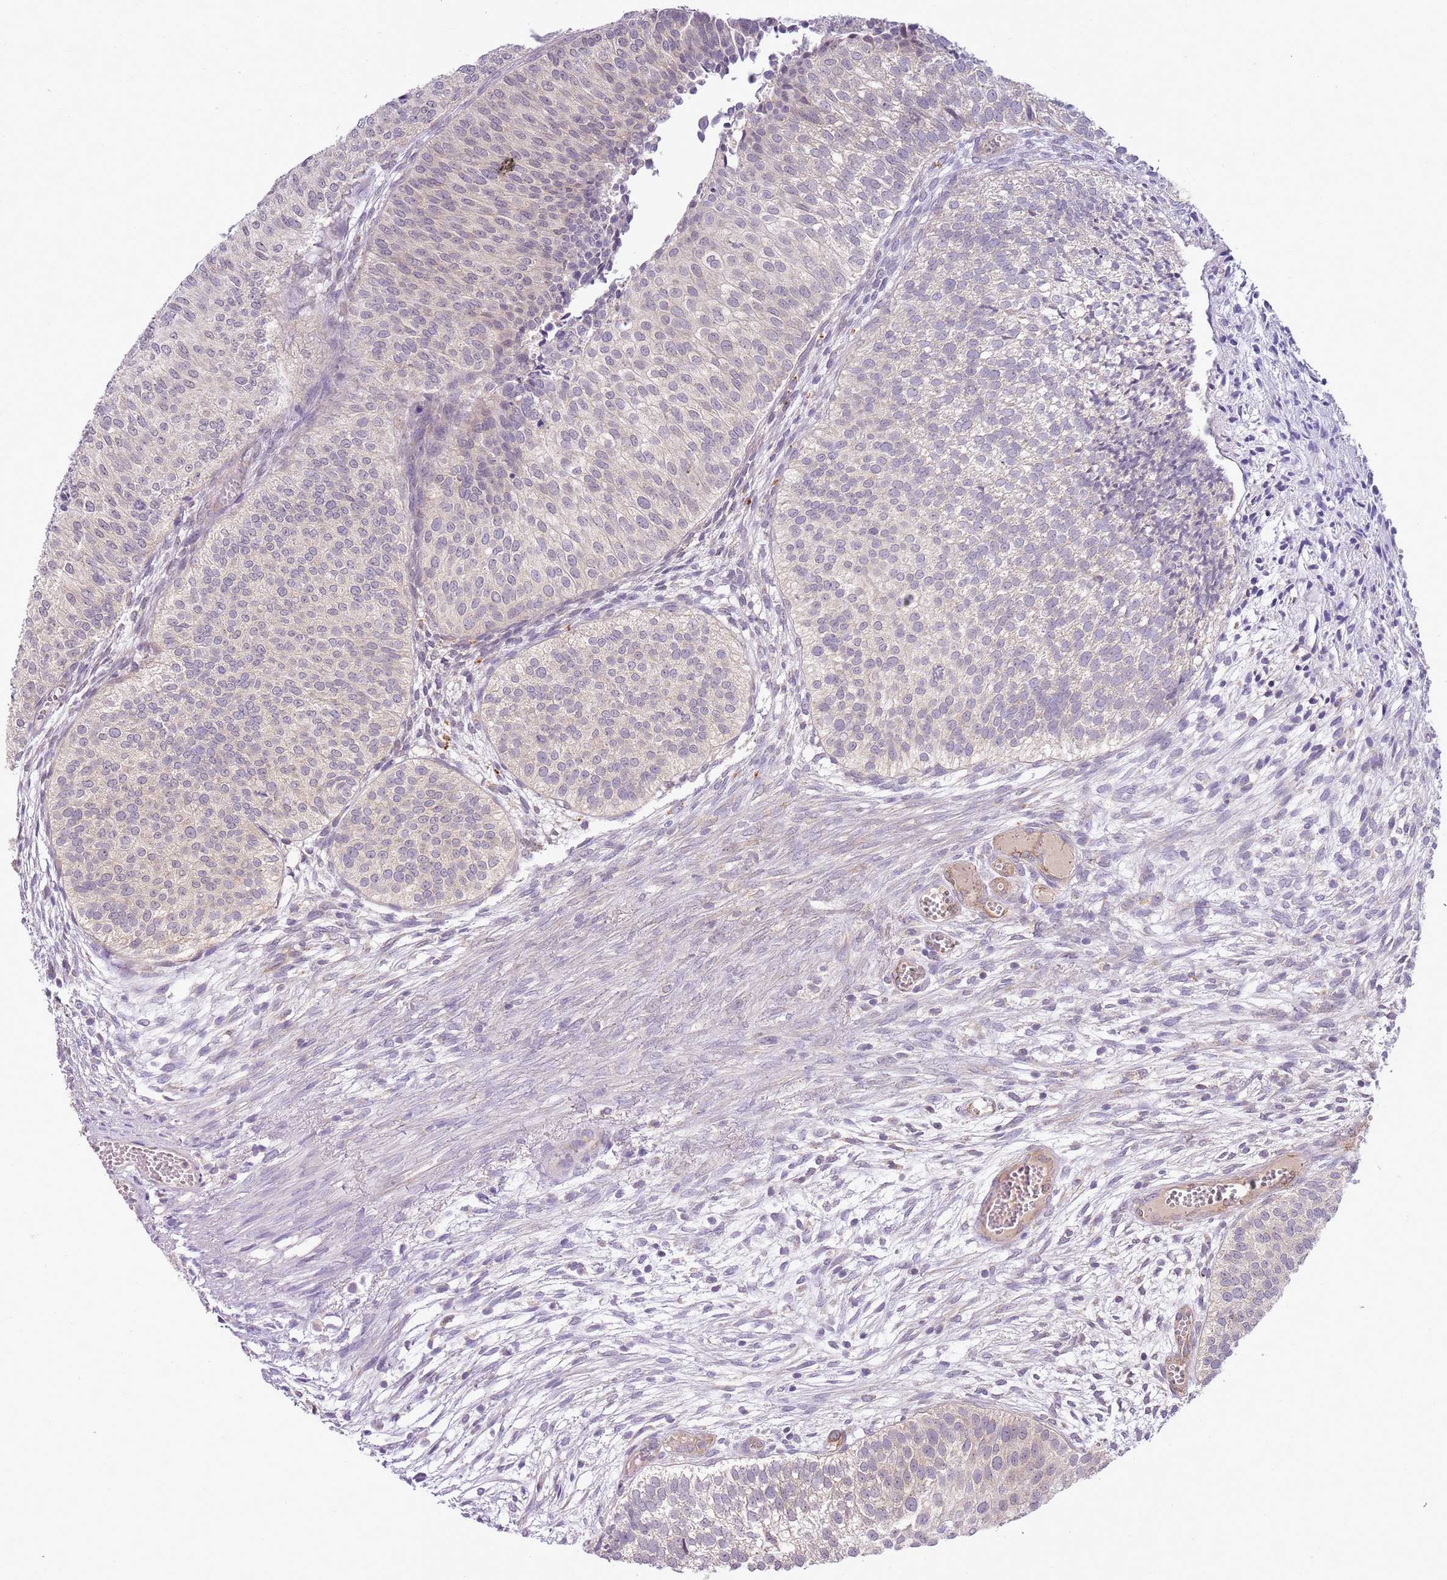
{"staining": {"intensity": "negative", "quantity": "none", "location": "none"}, "tissue": "urothelial cancer", "cell_type": "Tumor cells", "image_type": "cancer", "snomed": [{"axis": "morphology", "description": "Urothelial carcinoma, Low grade"}, {"axis": "topography", "description": "Urinary bladder"}], "caption": "Immunohistochemical staining of human low-grade urothelial carcinoma displays no significant staining in tumor cells.", "gene": "SKOR2", "patient": {"sex": "male", "age": 84}}